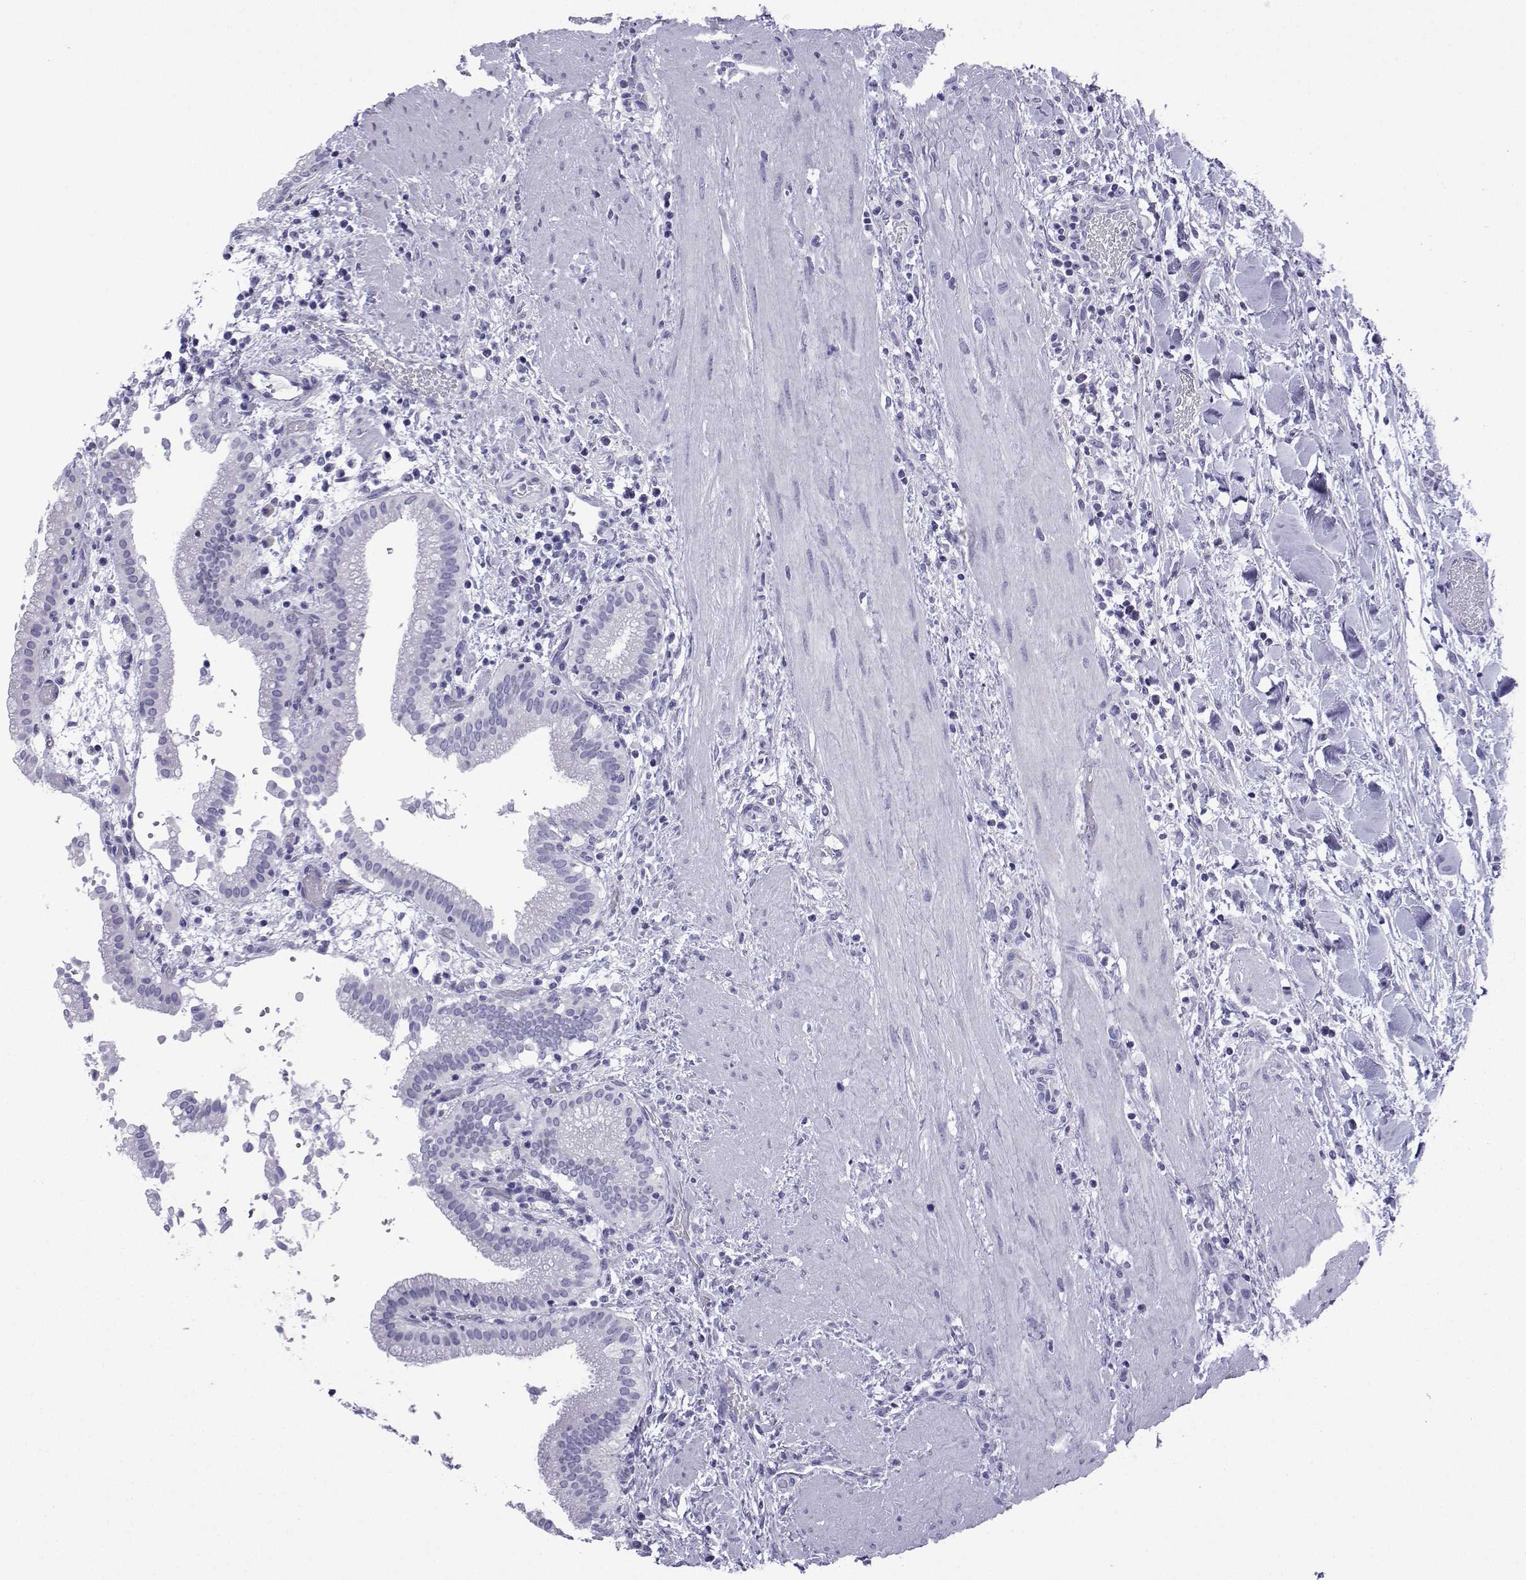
{"staining": {"intensity": "negative", "quantity": "none", "location": "none"}, "tissue": "gallbladder", "cell_type": "Glandular cells", "image_type": "normal", "snomed": [{"axis": "morphology", "description": "Normal tissue, NOS"}, {"axis": "topography", "description": "Gallbladder"}], "caption": "IHC of unremarkable human gallbladder demonstrates no expression in glandular cells.", "gene": "TRIM46", "patient": {"sex": "male", "age": 42}}